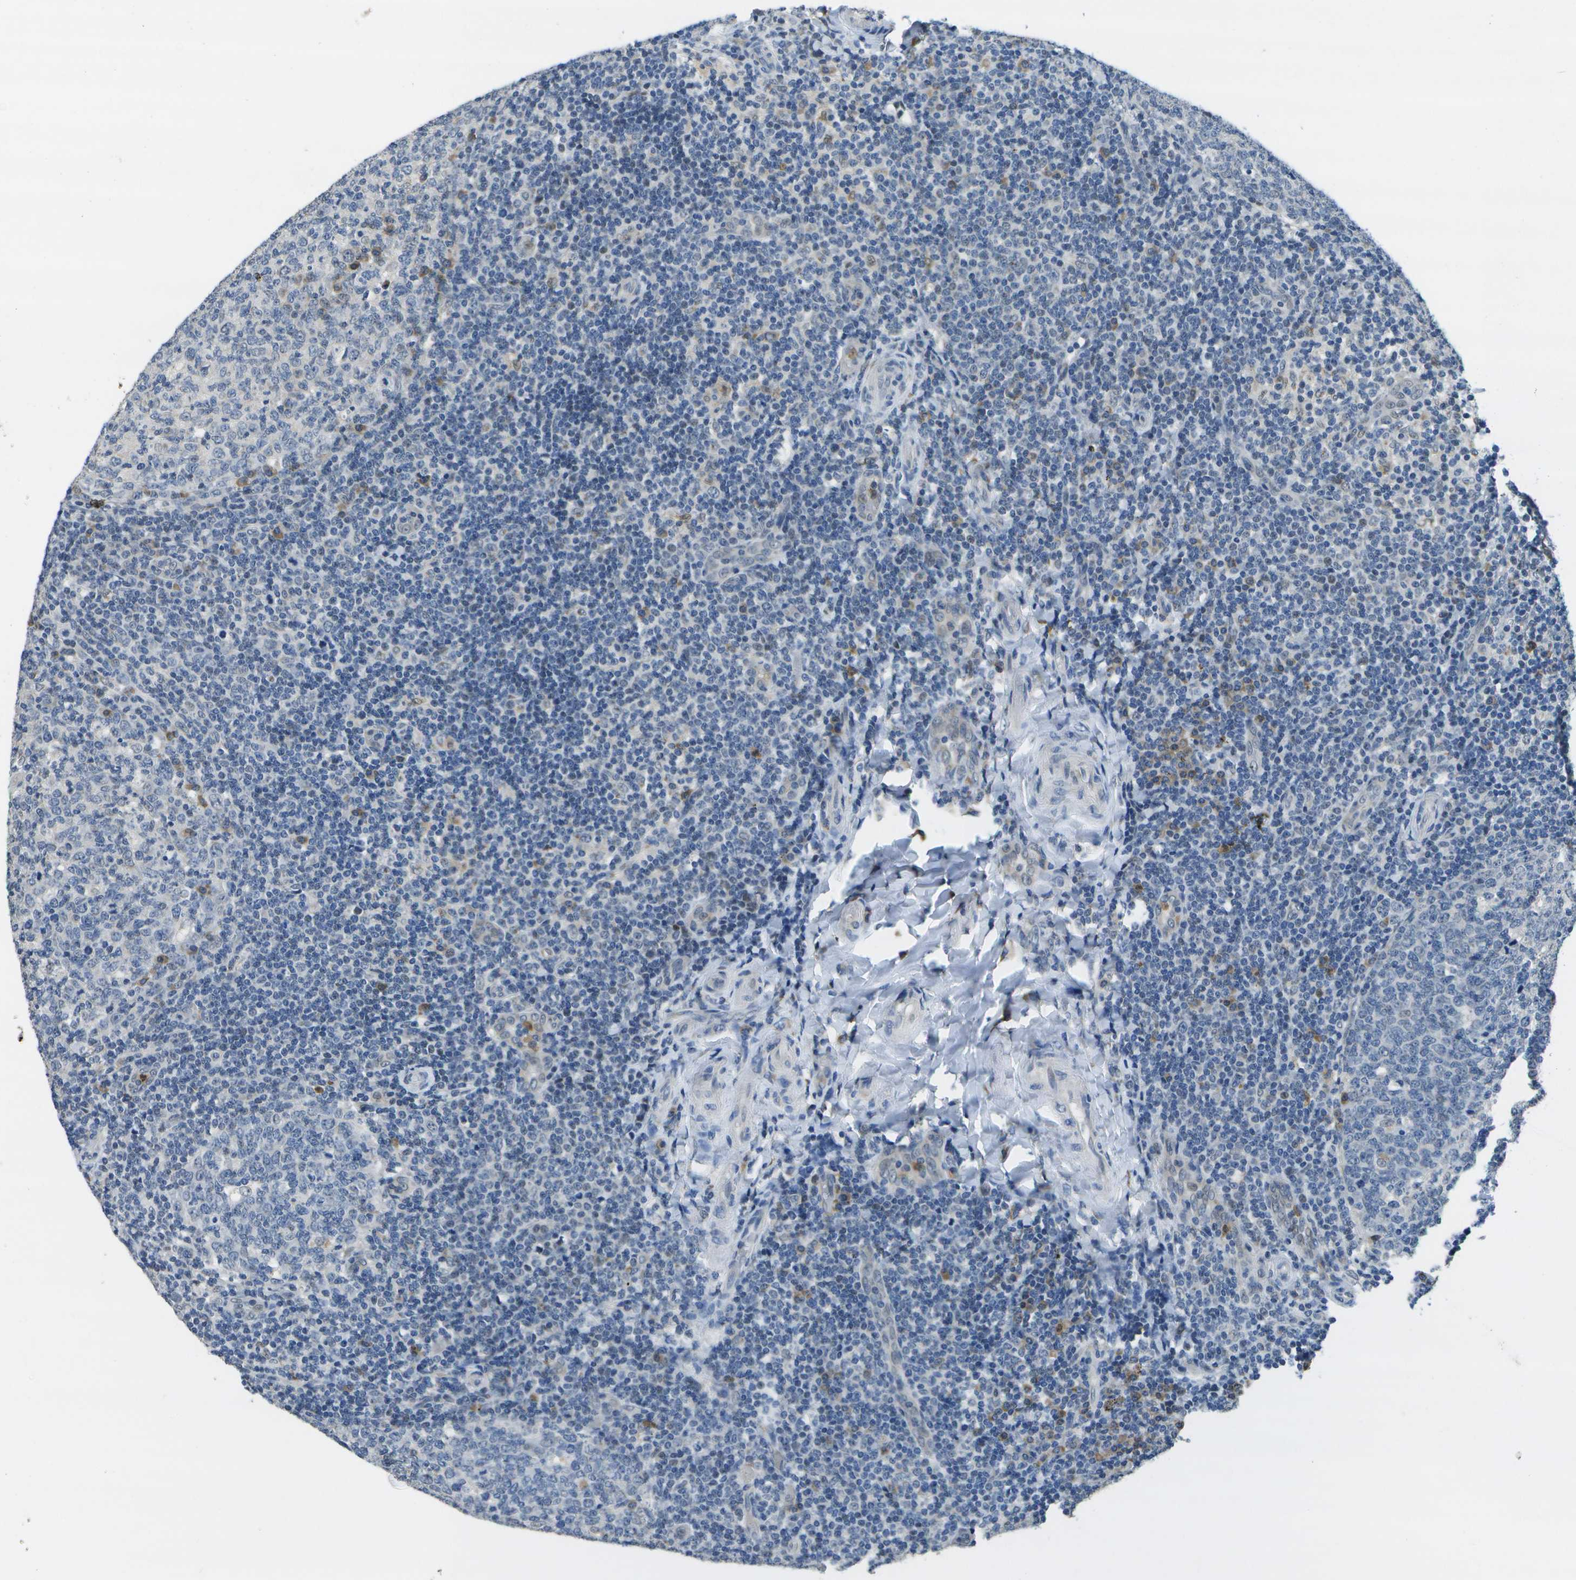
{"staining": {"intensity": "weak", "quantity": "<25%", "location": "nuclear"}, "tissue": "tonsil", "cell_type": "Germinal center cells", "image_type": "normal", "snomed": [{"axis": "morphology", "description": "Normal tissue, NOS"}, {"axis": "topography", "description": "Tonsil"}], "caption": "A photomicrograph of human tonsil is negative for staining in germinal center cells. Nuclei are stained in blue.", "gene": "DSE", "patient": {"sex": "female", "age": 19}}